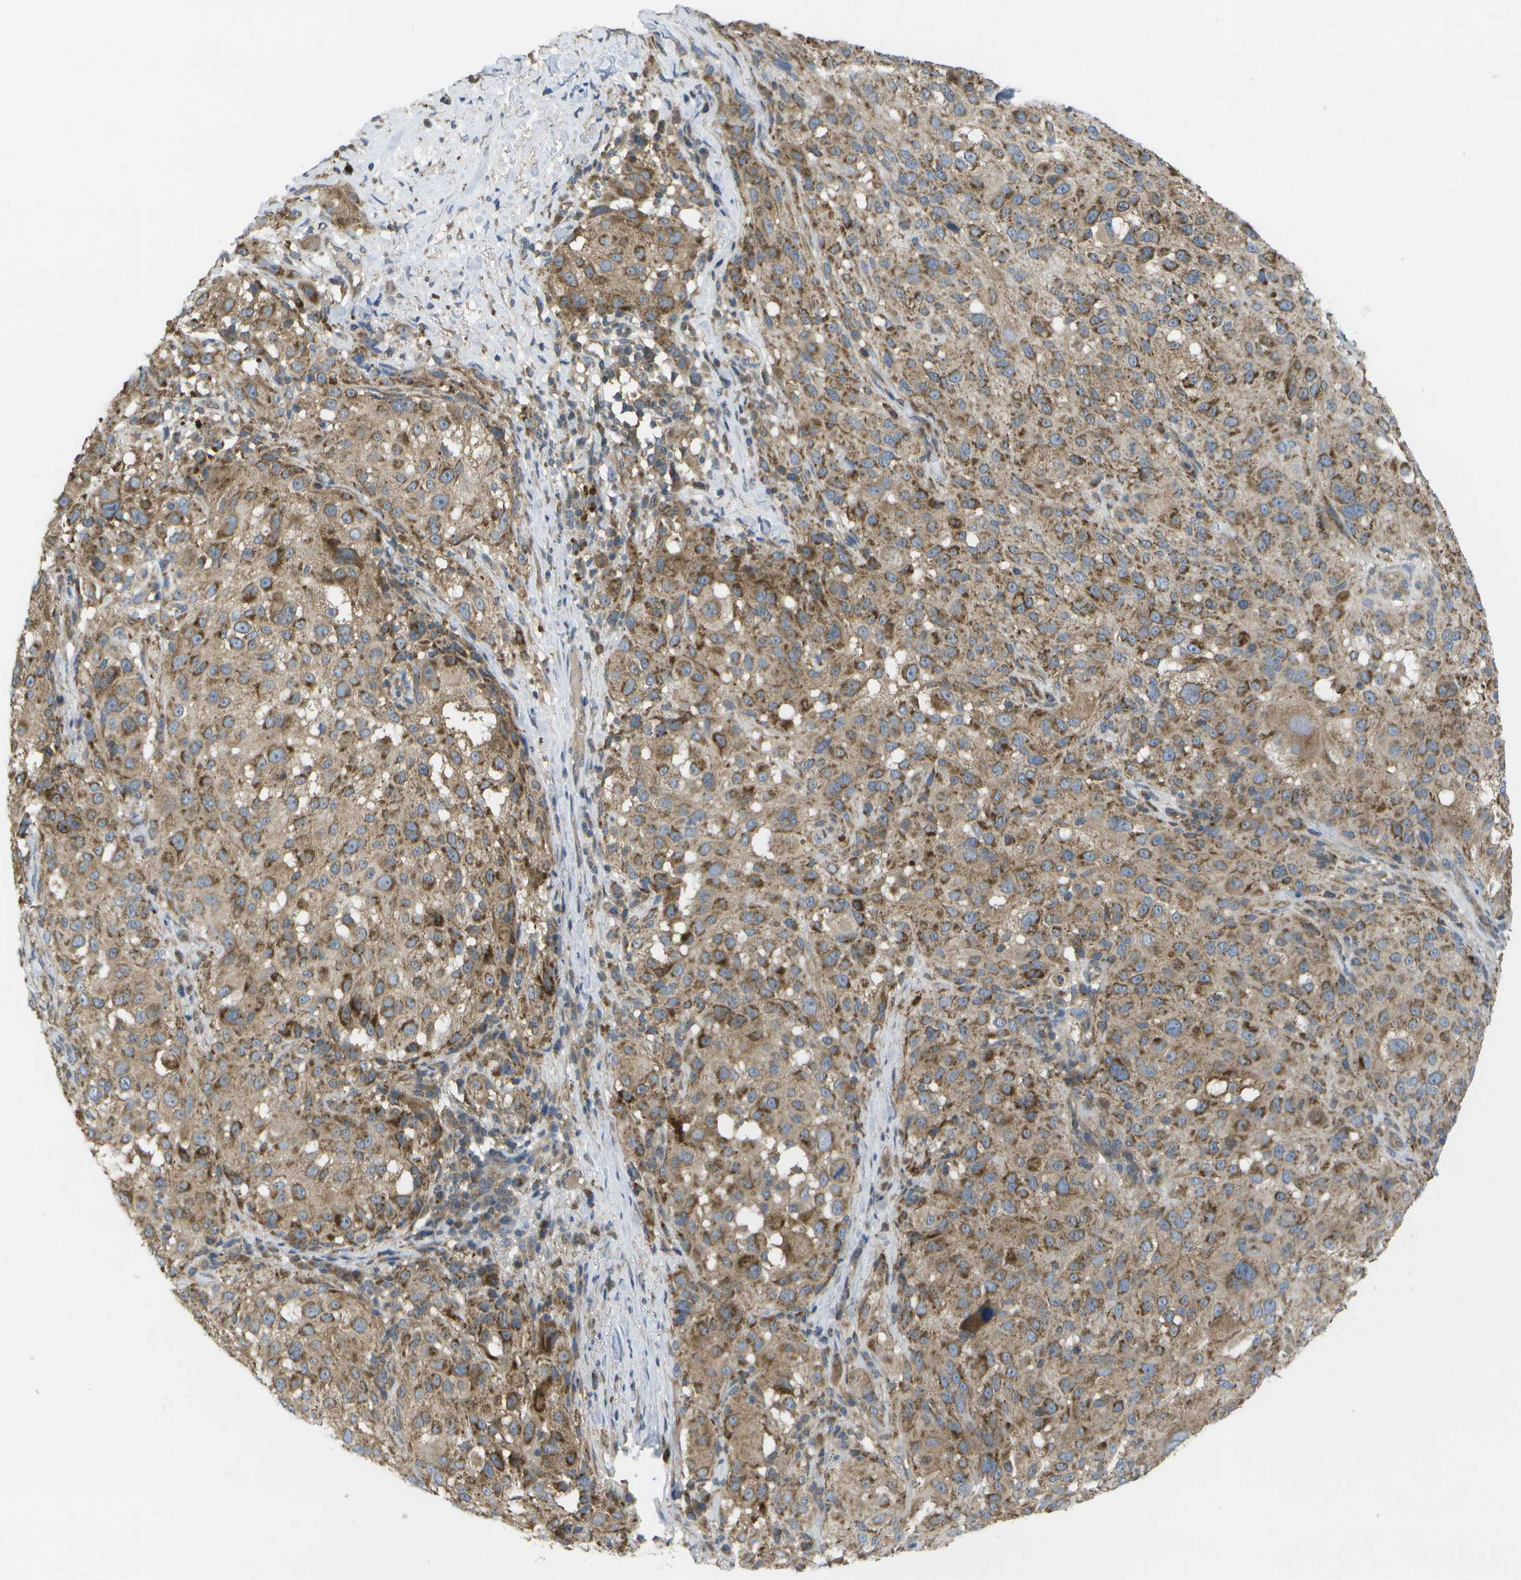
{"staining": {"intensity": "moderate", "quantity": ">75%", "location": "cytoplasmic/membranous"}, "tissue": "melanoma", "cell_type": "Tumor cells", "image_type": "cancer", "snomed": [{"axis": "morphology", "description": "Necrosis, NOS"}, {"axis": "morphology", "description": "Malignant melanoma, NOS"}, {"axis": "topography", "description": "Skin"}], "caption": "Melanoma stained with DAB (3,3'-diaminobenzidine) immunohistochemistry demonstrates medium levels of moderate cytoplasmic/membranous expression in about >75% of tumor cells. The protein of interest is shown in brown color, while the nuclei are stained blue.", "gene": "DPM3", "patient": {"sex": "female", "age": 87}}